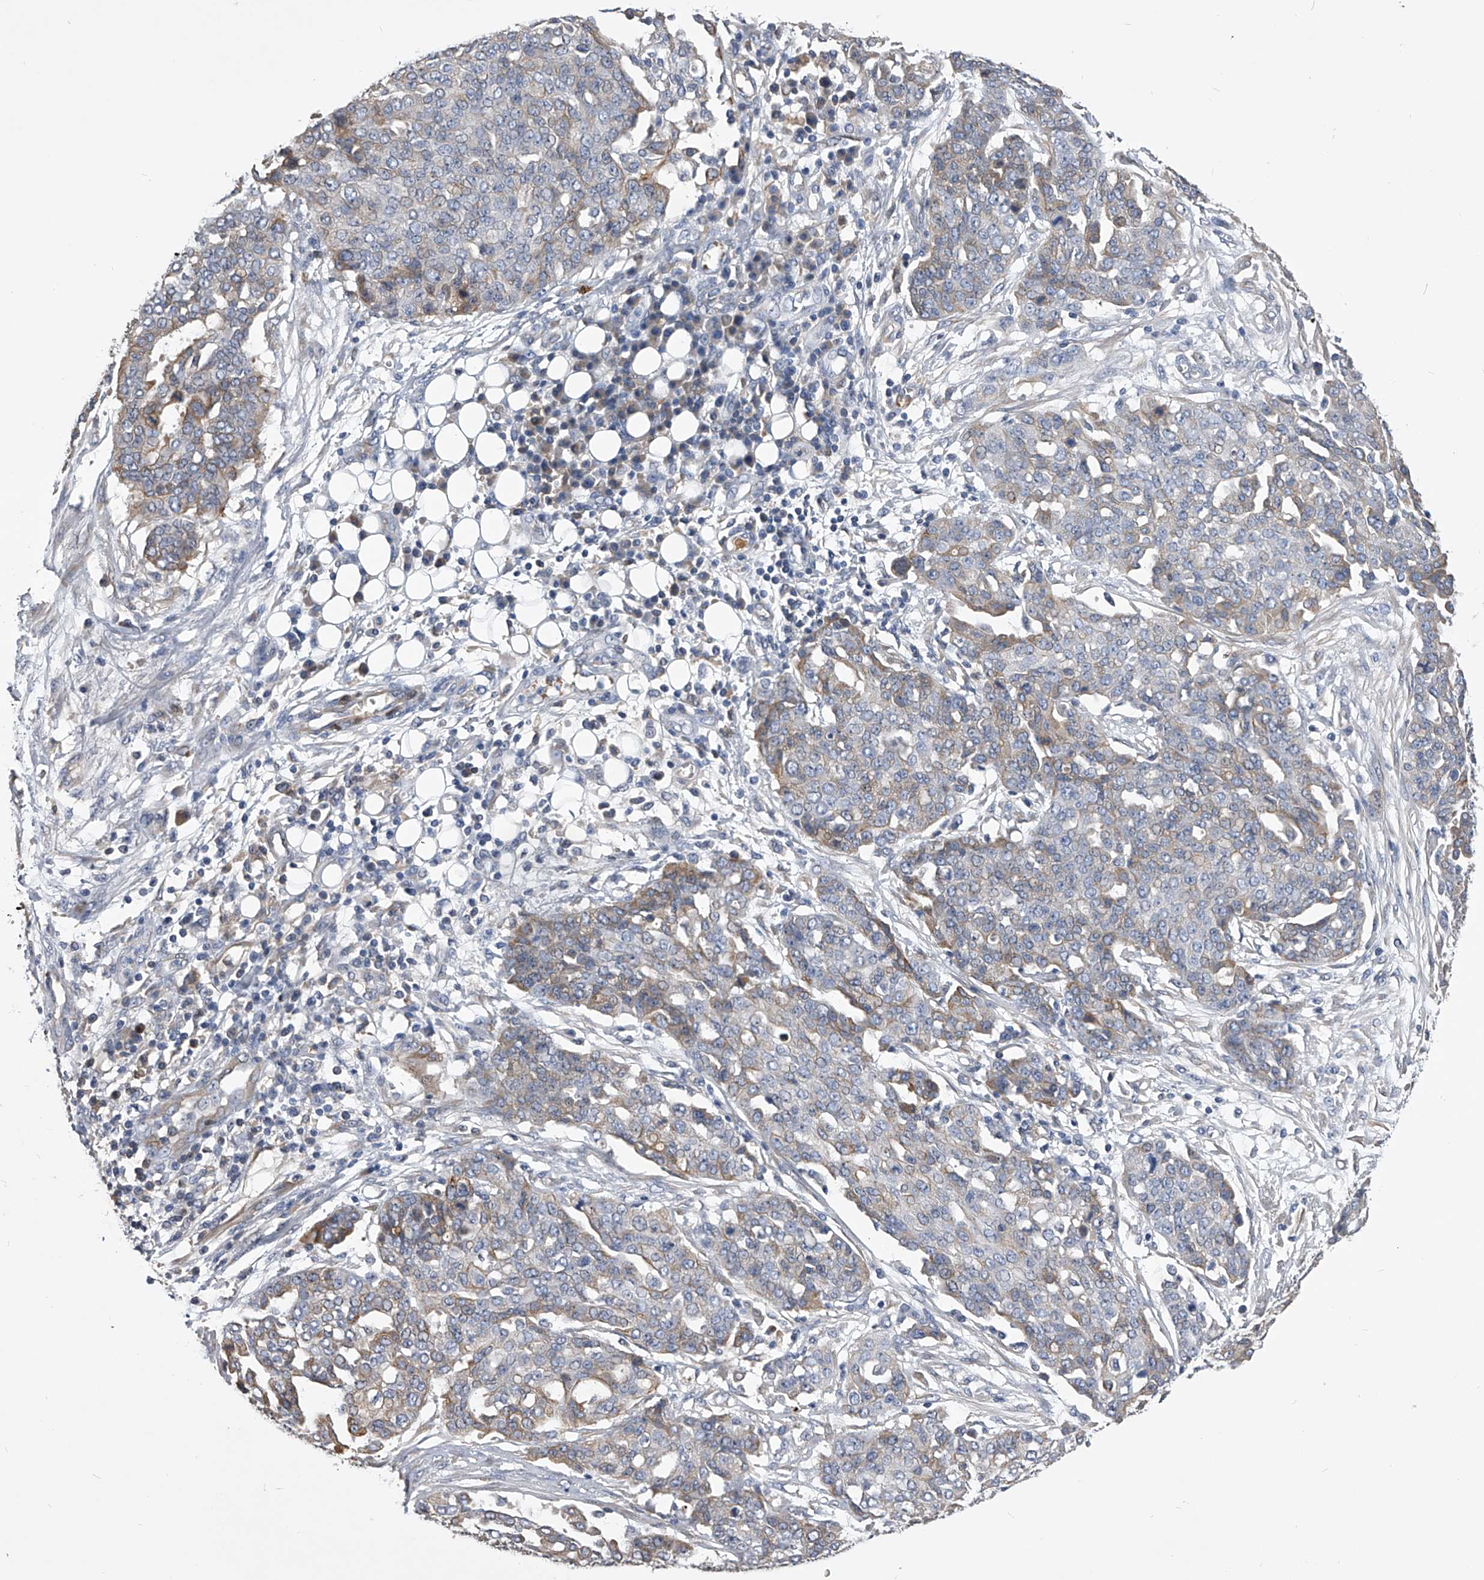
{"staining": {"intensity": "weak", "quantity": "25%-75%", "location": "cytoplasmic/membranous"}, "tissue": "ovarian cancer", "cell_type": "Tumor cells", "image_type": "cancer", "snomed": [{"axis": "morphology", "description": "Cystadenocarcinoma, serous, NOS"}, {"axis": "topography", "description": "Soft tissue"}, {"axis": "topography", "description": "Ovary"}], "caption": "DAB immunohistochemical staining of ovarian serous cystadenocarcinoma shows weak cytoplasmic/membranous protein expression in approximately 25%-75% of tumor cells.", "gene": "MDN1", "patient": {"sex": "female", "age": 57}}